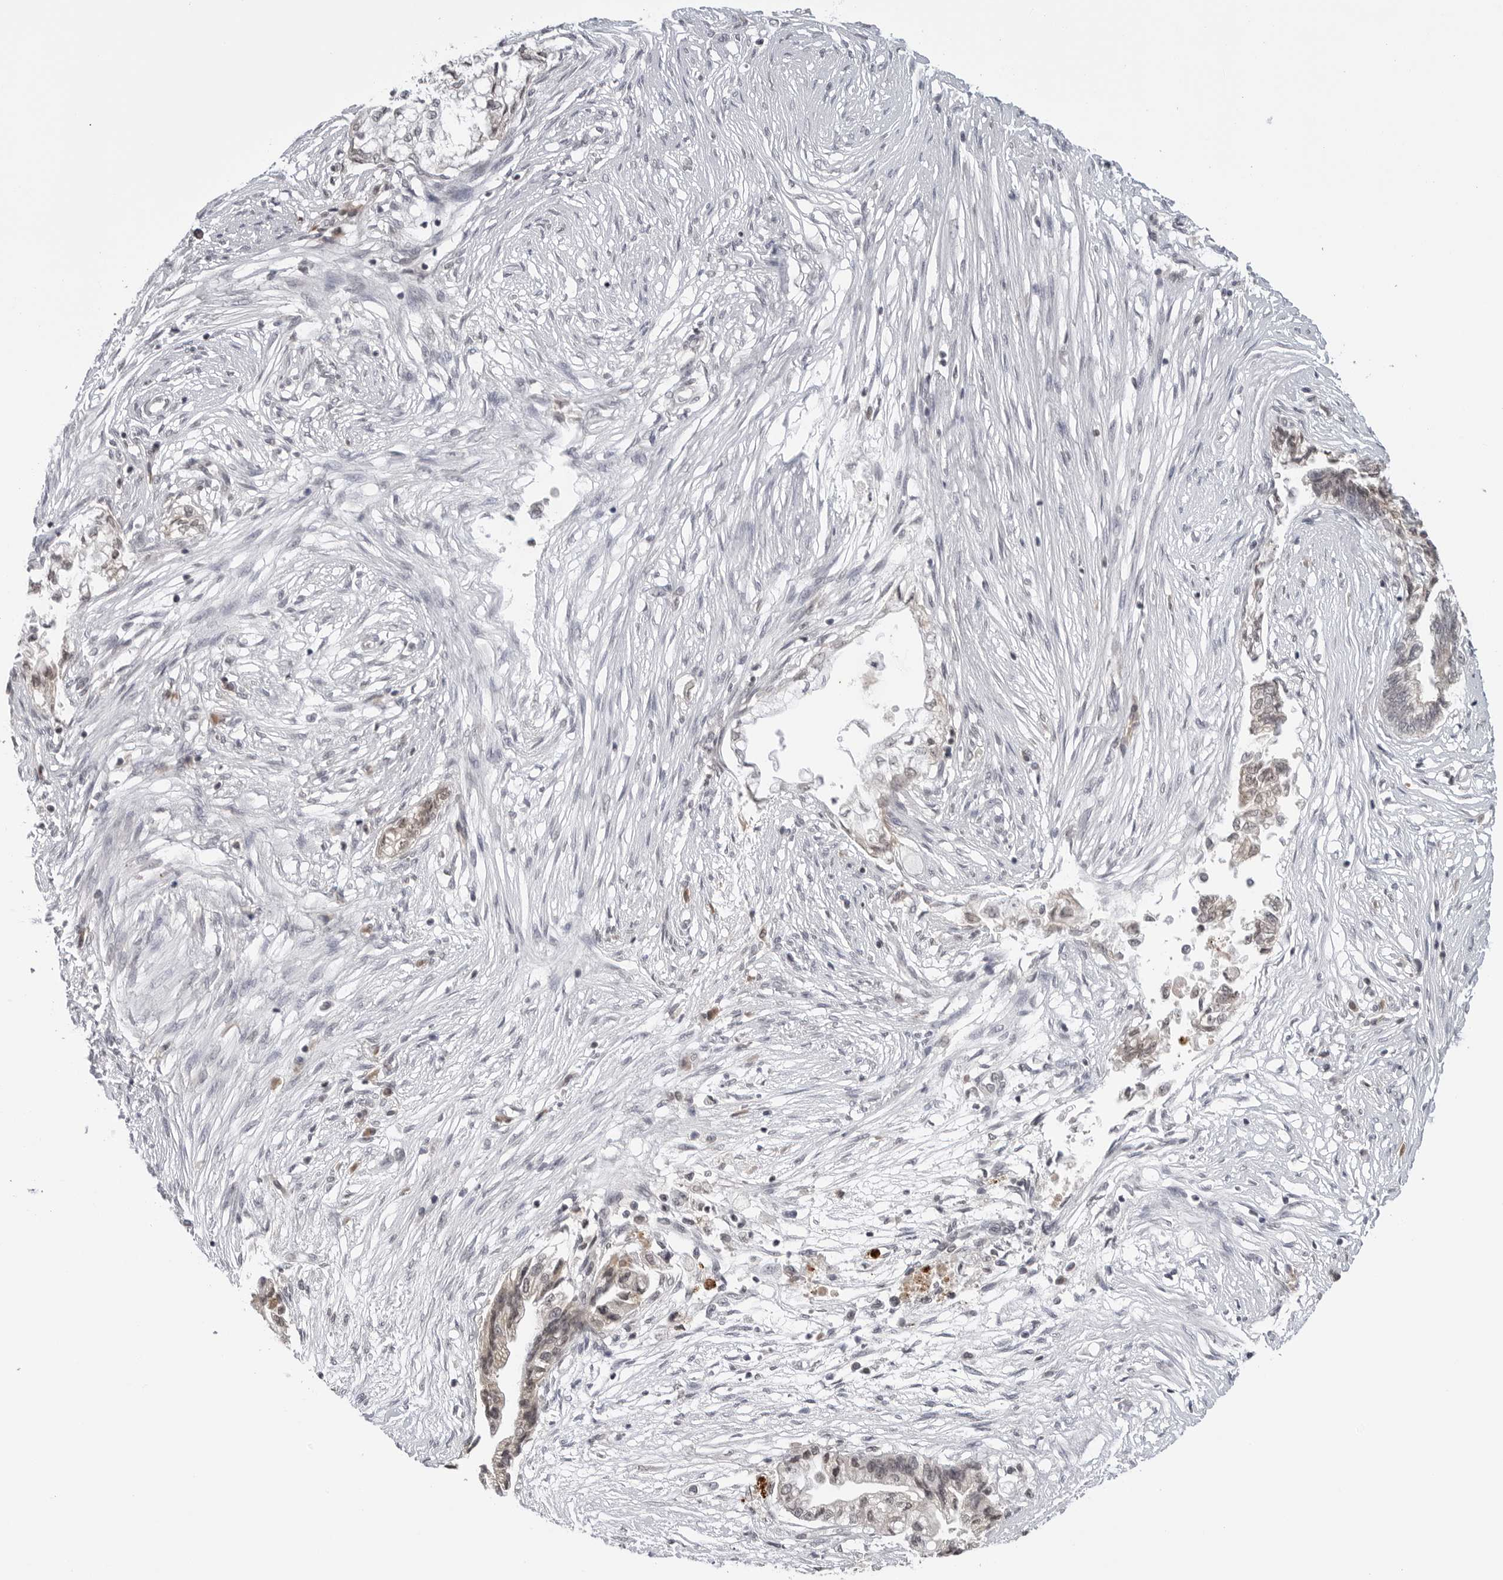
{"staining": {"intensity": "negative", "quantity": "none", "location": "none"}, "tissue": "pancreatic cancer", "cell_type": "Tumor cells", "image_type": "cancer", "snomed": [{"axis": "morphology", "description": "Adenocarcinoma, NOS"}, {"axis": "topography", "description": "Pancreas"}], "caption": "Tumor cells are negative for brown protein staining in pancreatic cancer (adenocarcinoma).", "gene": "CDK20", "patient": {"sex": "male", "age": 72}}